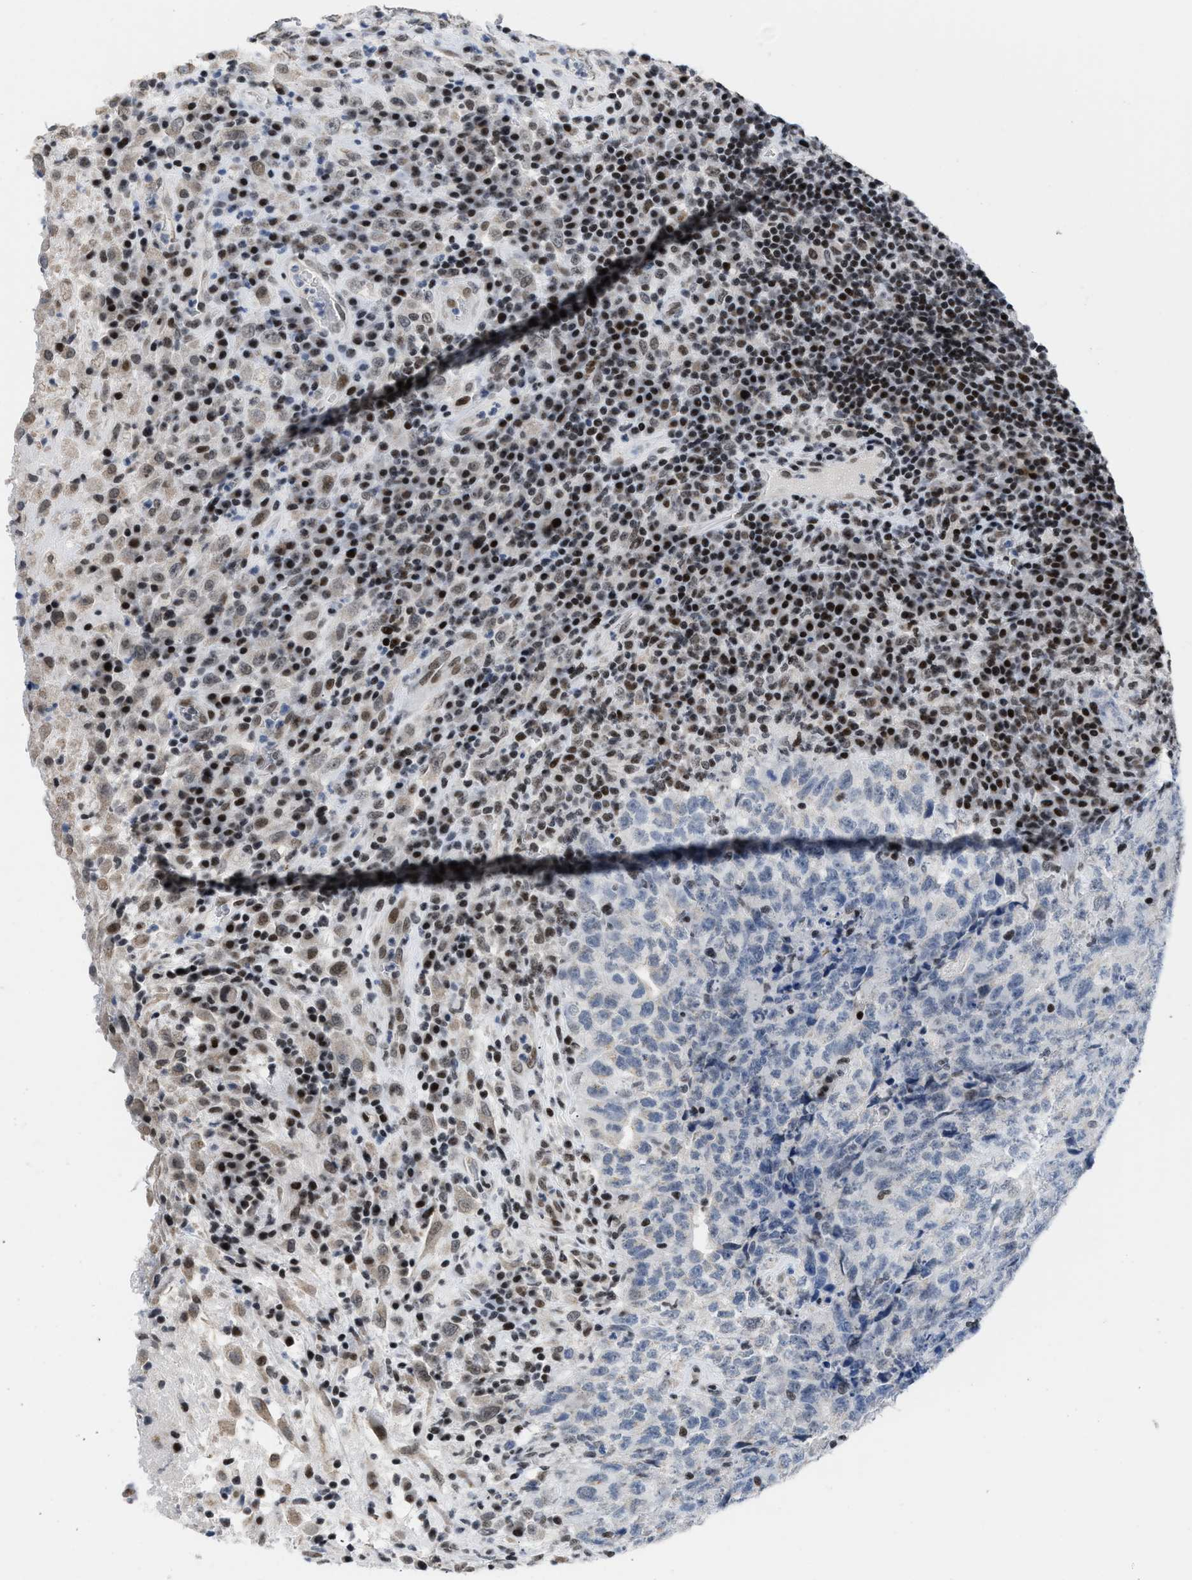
{"staining": {"intensity": "negative", "quantity": "none", "location": "none"}, "tissue": "testis cancer", "cell_type": "Tumor cells", "image_type": "cancer", "snomed": [{"axis": "morphology", "description": "Necrosis, NOS"}, {"axis": "morphology", "description": "Carcinoma, Embryonal, NOS"}, {"axis": "topography", "description": "Testis"}], "caption": "Immunohistochemistry (IHC) of testis embryonal carcinoma exhibits no staining in tumor cells.", "gene": "TERF2IP", "patient": {"sex": "male", "age": 19}}